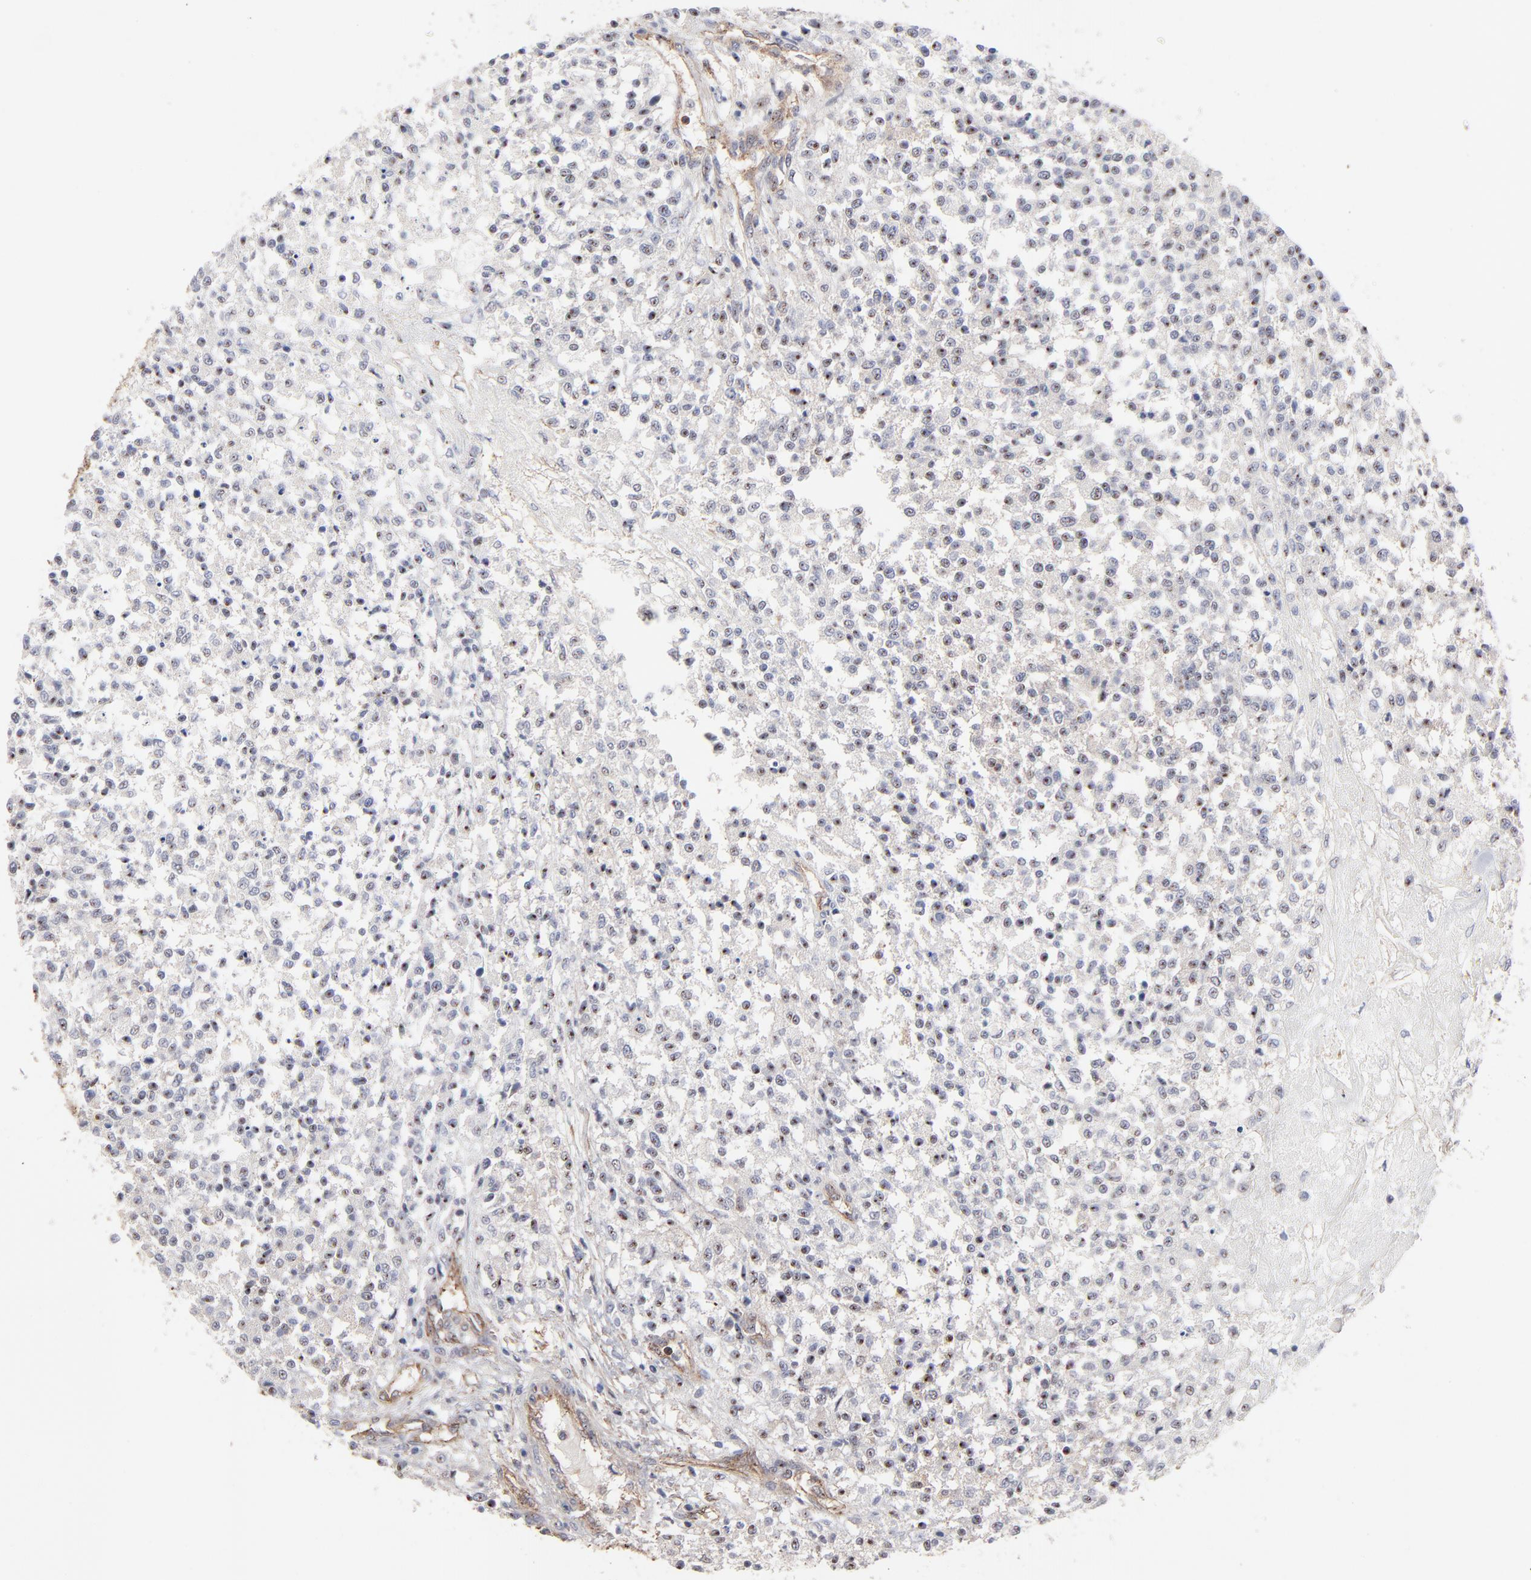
{"staining": {"intensity": "negative", "quantity": "none", "location": "none"}, "tissue": "testis cancer", "cell_type": "Tumor cells", "image_type": "cancer", "snomed": [{"axis": "morphology", "description": "Seminoma, NOS"}, {"axis": "topography", "description": "Testis"}], "caption": "The immunohistochemistry photomicrograph has no significant staining in tumor cells of testis cancer (seminoma) tissue.", "gene": "PXN", "patient": {"sex": "male", "age": 59}}